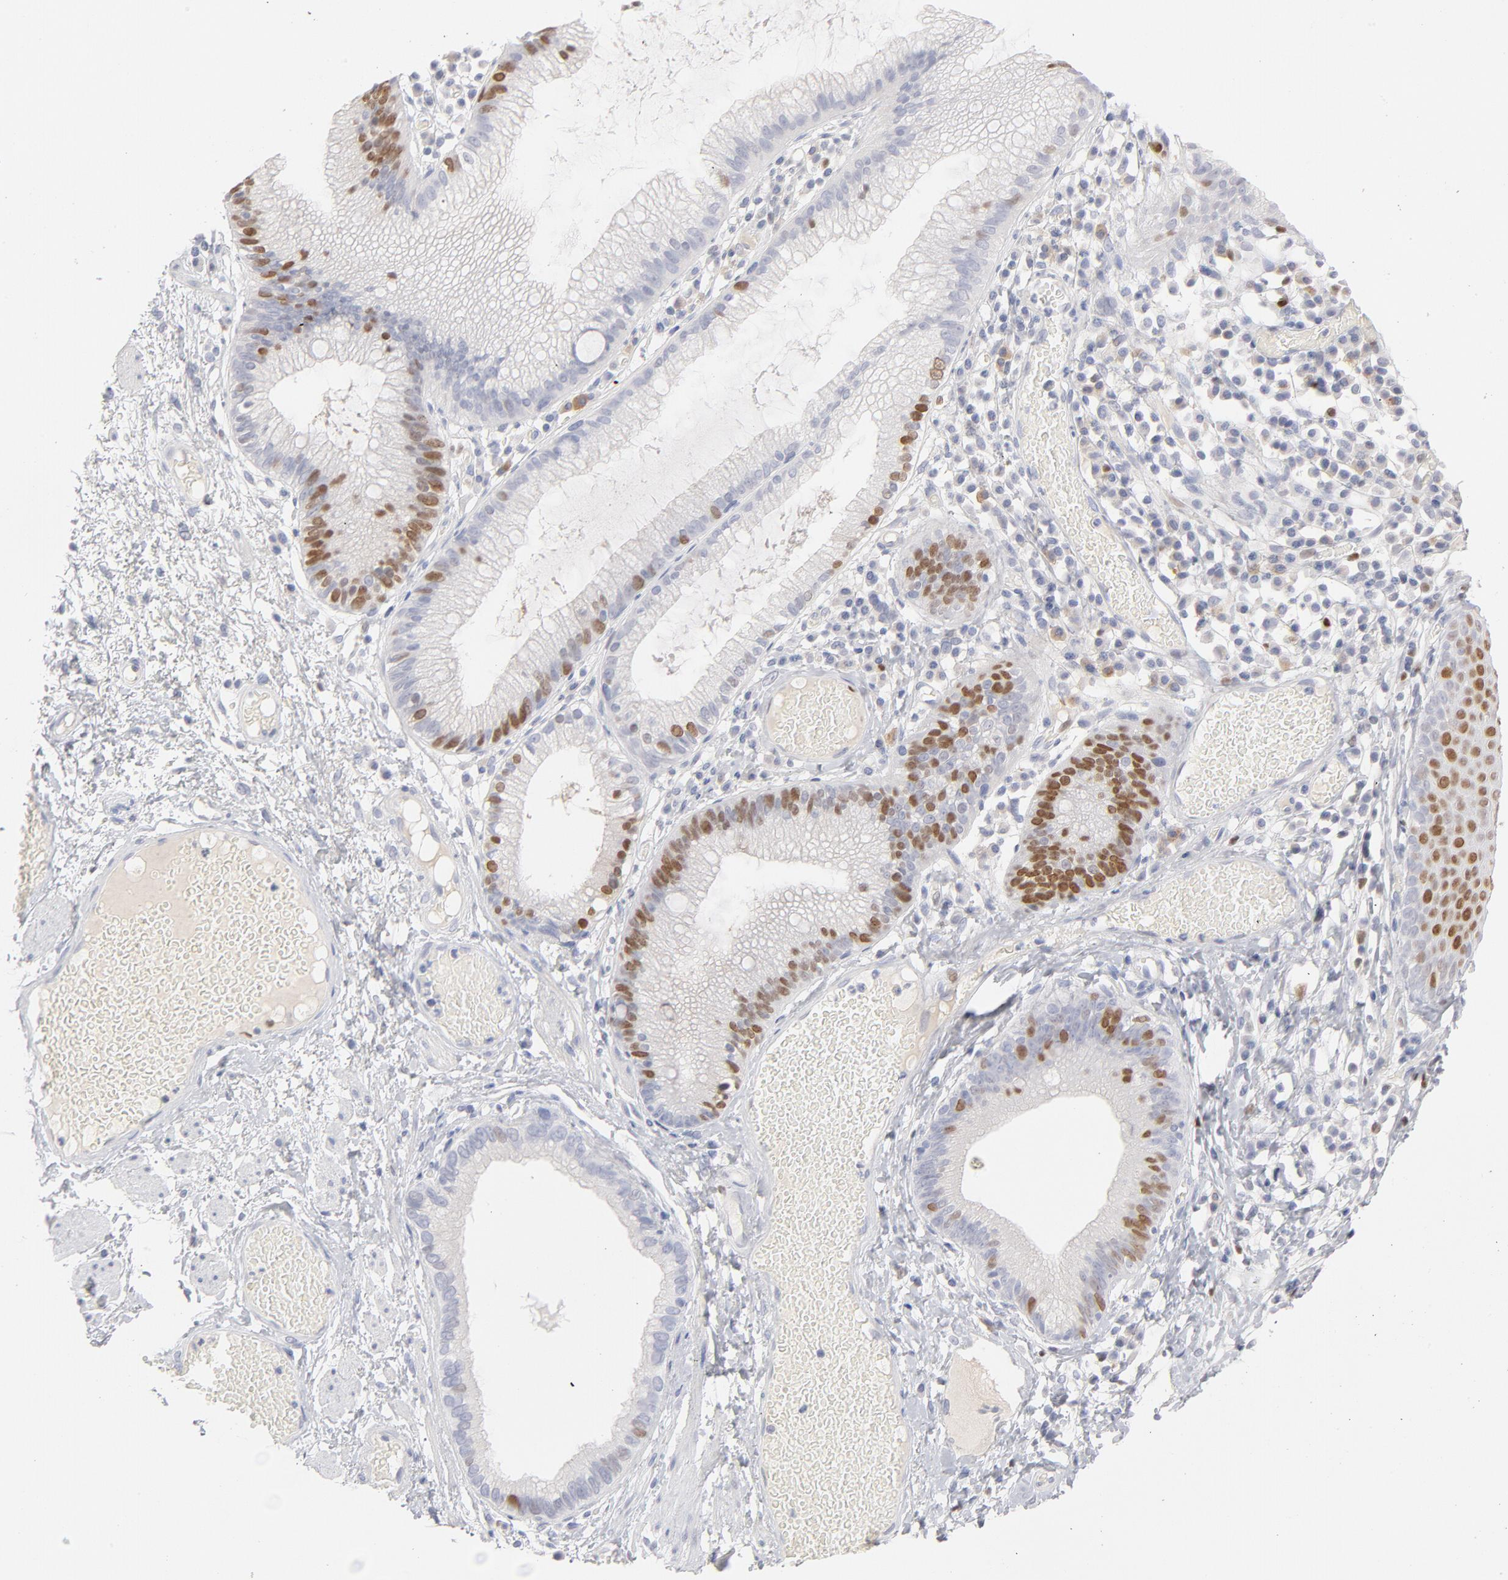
{"staining": {"intensity": "moderate", "quantity": "<25%", "location": "nuclear"}, "tissue": "skin", "cell_type": "Epidermal cells", "image_type": "normal", "snomed": [{"axis": "morphology", "description": "Normal tissue, NOS"}, {"axis": "morphology", "description": "Hemorrhoids"}, {"axis": "morphology", "description": "Inflammation, NOS"}, {"axis": "topography", "description": "Anal"}], "caption": "A micrograph of skin stained for a protein demonstrates moderate nuclear brown staining in epidermal cells.", "gene": "MCM7", "patient": {"sex": "male", "age": 60}}